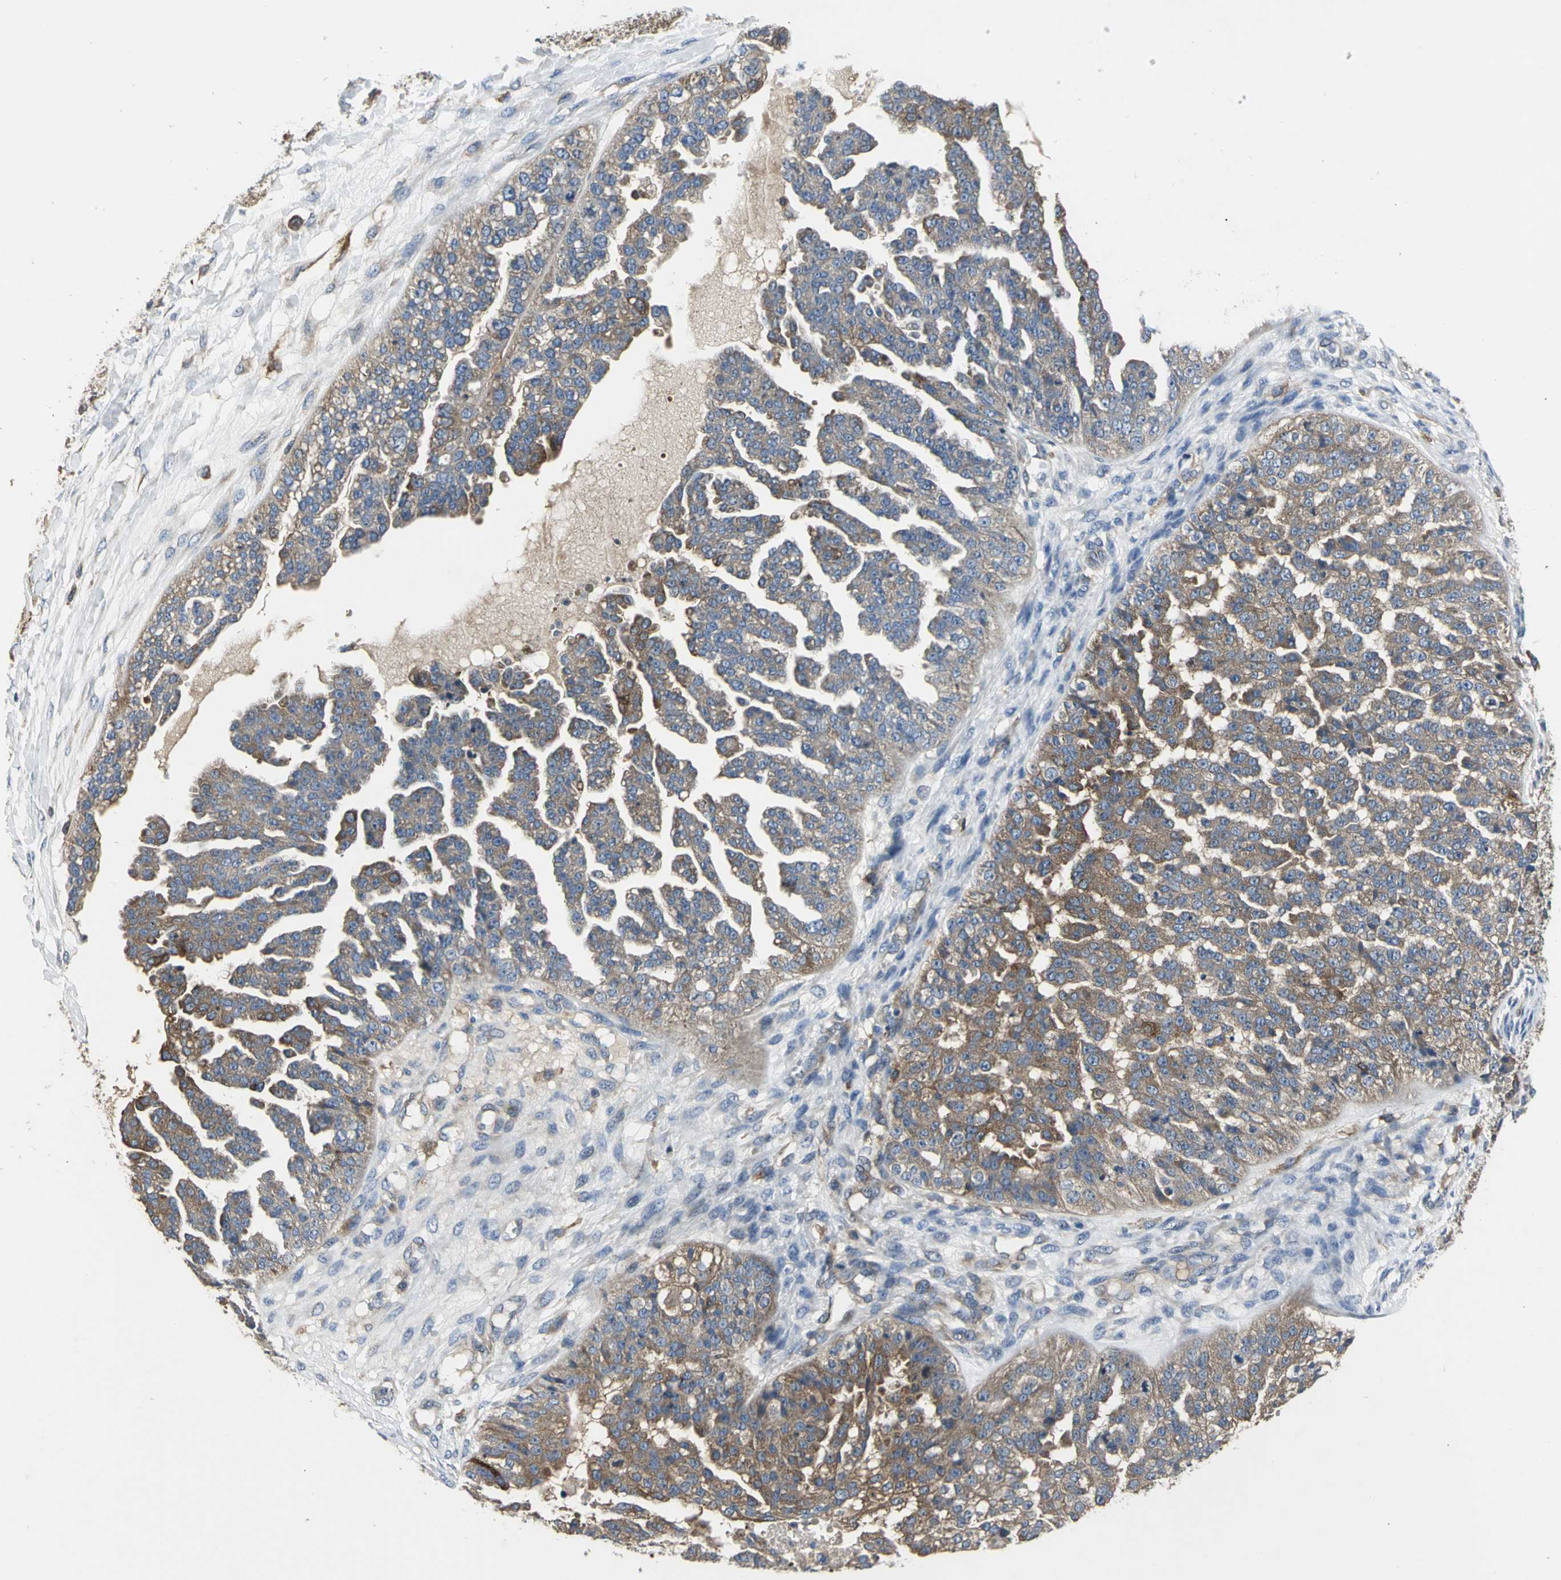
{"staining": {"intensity": "strong", "quantity": ">75%", "location": "cytoplasmic/membranous"}, "tissue": "ovarian cancer", "cell_type": "Tumor cells", "image_type": "cancer", "snomed": [{"axis": "morphology", "description": "Carcinoma, NOS"}, {"axis": "topography", "description": "Soft tissue"}, {"axis": "topography", "description": "Ovary"}], "caption": "Strong cytoplasmic/membranous staining is present in approximately >75% of tumor cells in ovarian cancer. The staining was performed using DAB to visualize the protein expression in brown, while the nuclei were stained in blue with hematoxylin (Magnification: 20x).", "gene": "CHRNB1", "patient": {"sex": "female", "age": 54}}